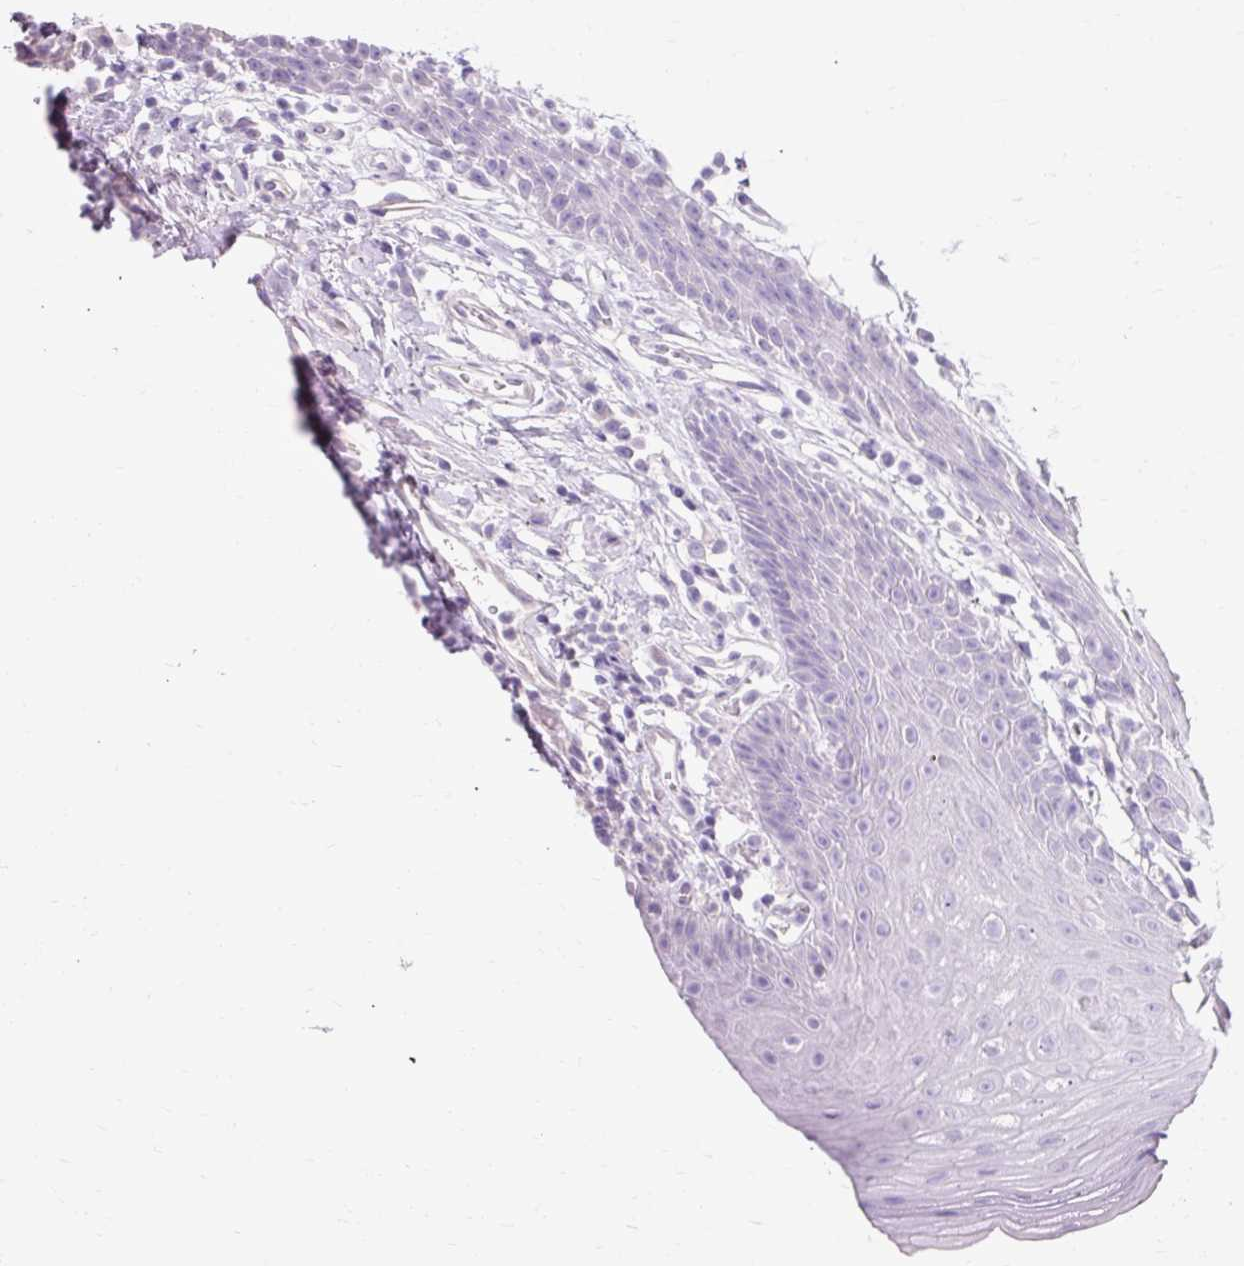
{"staining": {"intensity": "negative", "quantity": "none", "location": "none"}, "tissue": "oral mucosa", "cell_type": "Squamous epithelial cells", "image_type": "normal", "snomed": [{"axis": "morphology", "description": "Normal tissue, NOS"}, {"axis": "topography", "description": "Oral tissue"}, {"axis": "topography", "description": "Tounge, NOS"}], "caption": "High magnification brightfield microscopy of benign oral mucosa stained with DAB (3,3'-diaminobenzidine) (brown) and counterstained with hematoxylin (blue): squamous epithelial cells show no significant staining. (DAB (3,3'-diaminobenzidine) immunohistochemistry (IHC), high magnification).", "gene": "TMEM213", "patient": {"sex": "female", "age": 59}}